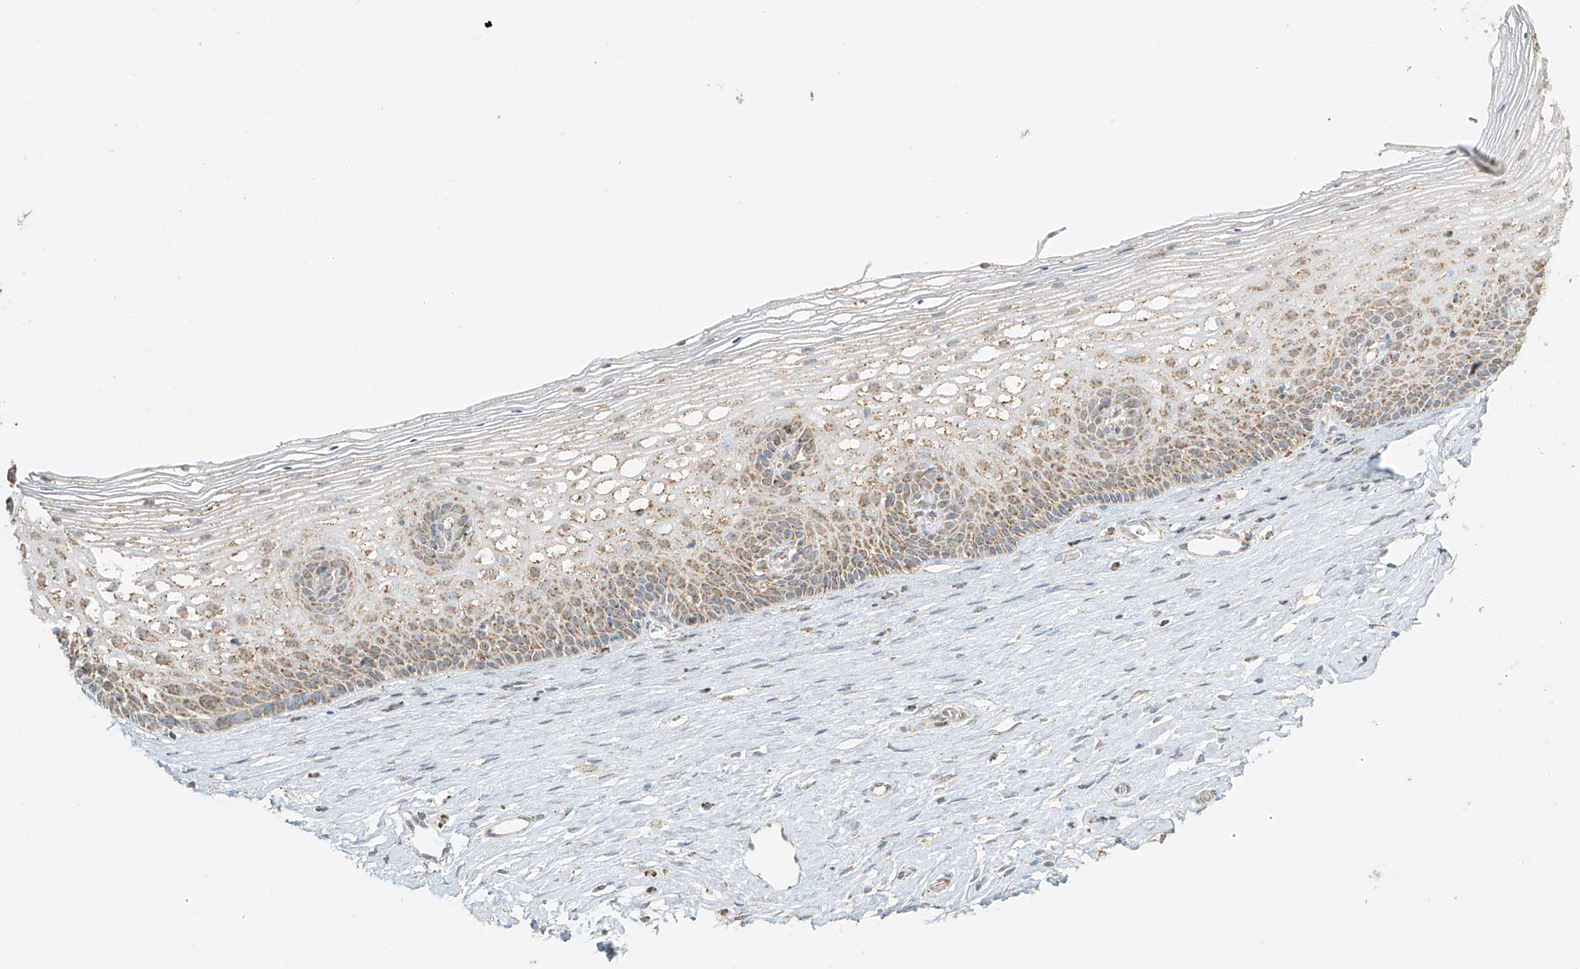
{"staining": {"intensity": "weak", "quantity": "25%-75%", "location": "cytoplasmic/membranous"}, "tissue": "cervix", "cell_type": "Glandular cells", "image_type": "normal", "snomed": [{"axis": "morphology", "description": "Normal tissue, NOS"}, {"axis": "topography", "description": "Cervix"}], "caption": "A high-resolution photomicrograph shows IHC staining of unremarkable cervix, which reveals weak cytoplasmic/membranous staining in about 25%-75% of glandular cells. The protein is shown in brown color, while the nuclei are stained blue.", "gene": "MIPEP", "patient": {"sex": "female", "age": 33}}